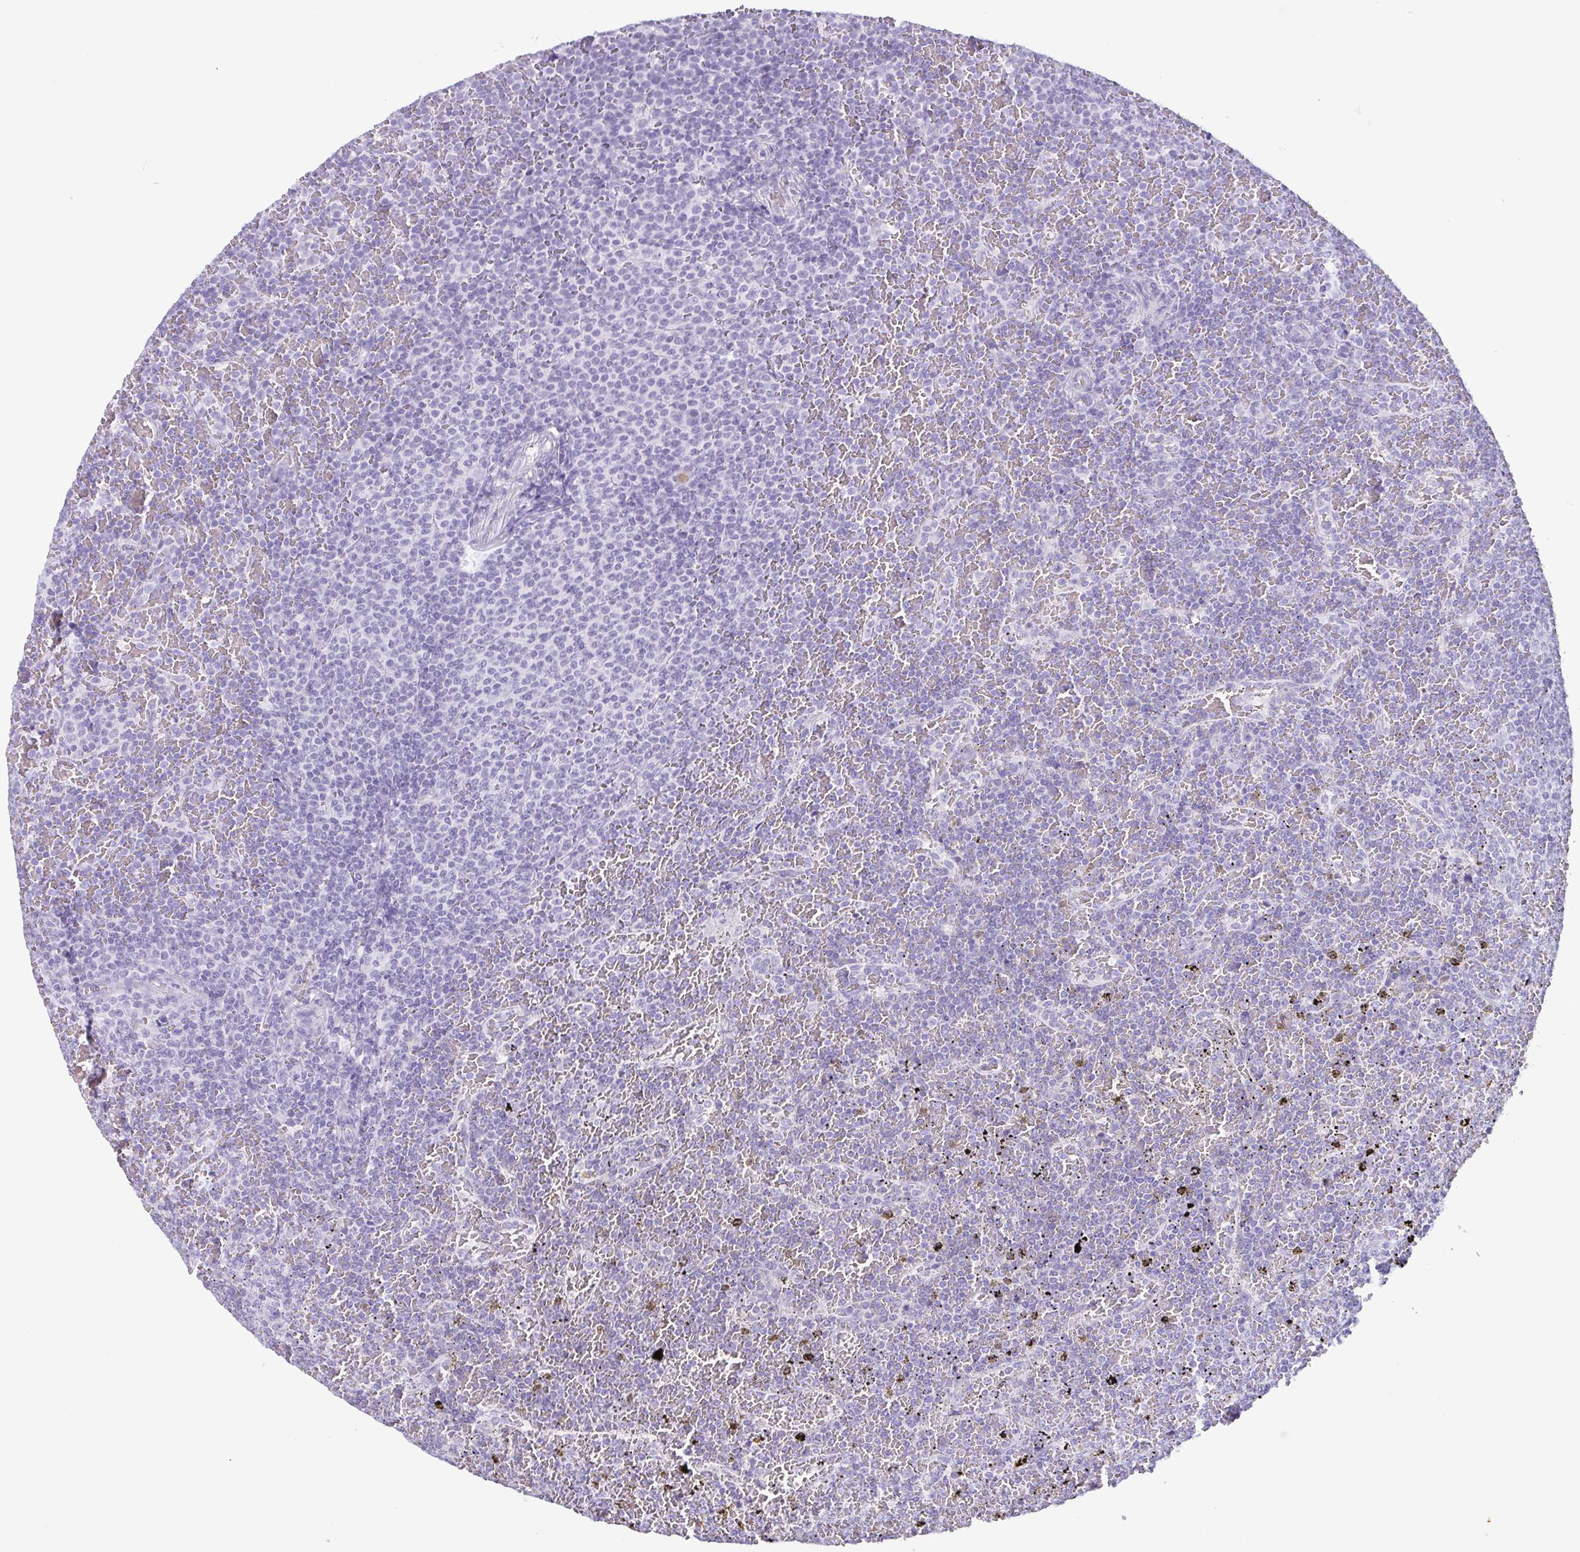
{"staining": {"intensity": "negative", "quantity": "none", "location": "none"}, "tissue": "lymphoma", "cell_type": "Tumor cells", "image_type": "cancer", "snomed": [{"axis": "morphology", "description": "Malignant lymphoma, non-Hodgkin's type, Low grade"}, {"axis": "topography", "description": "Spleen"}], "caption": "Immunohistochemistry photomicrograph of malignant lymphoma, non-Hodgkin's type (low-grade) stained for a protein (brown), which reveals no positivity in tumor cells.", "gene": "LTF", "patient": {"sex": "female", "age": 77}}